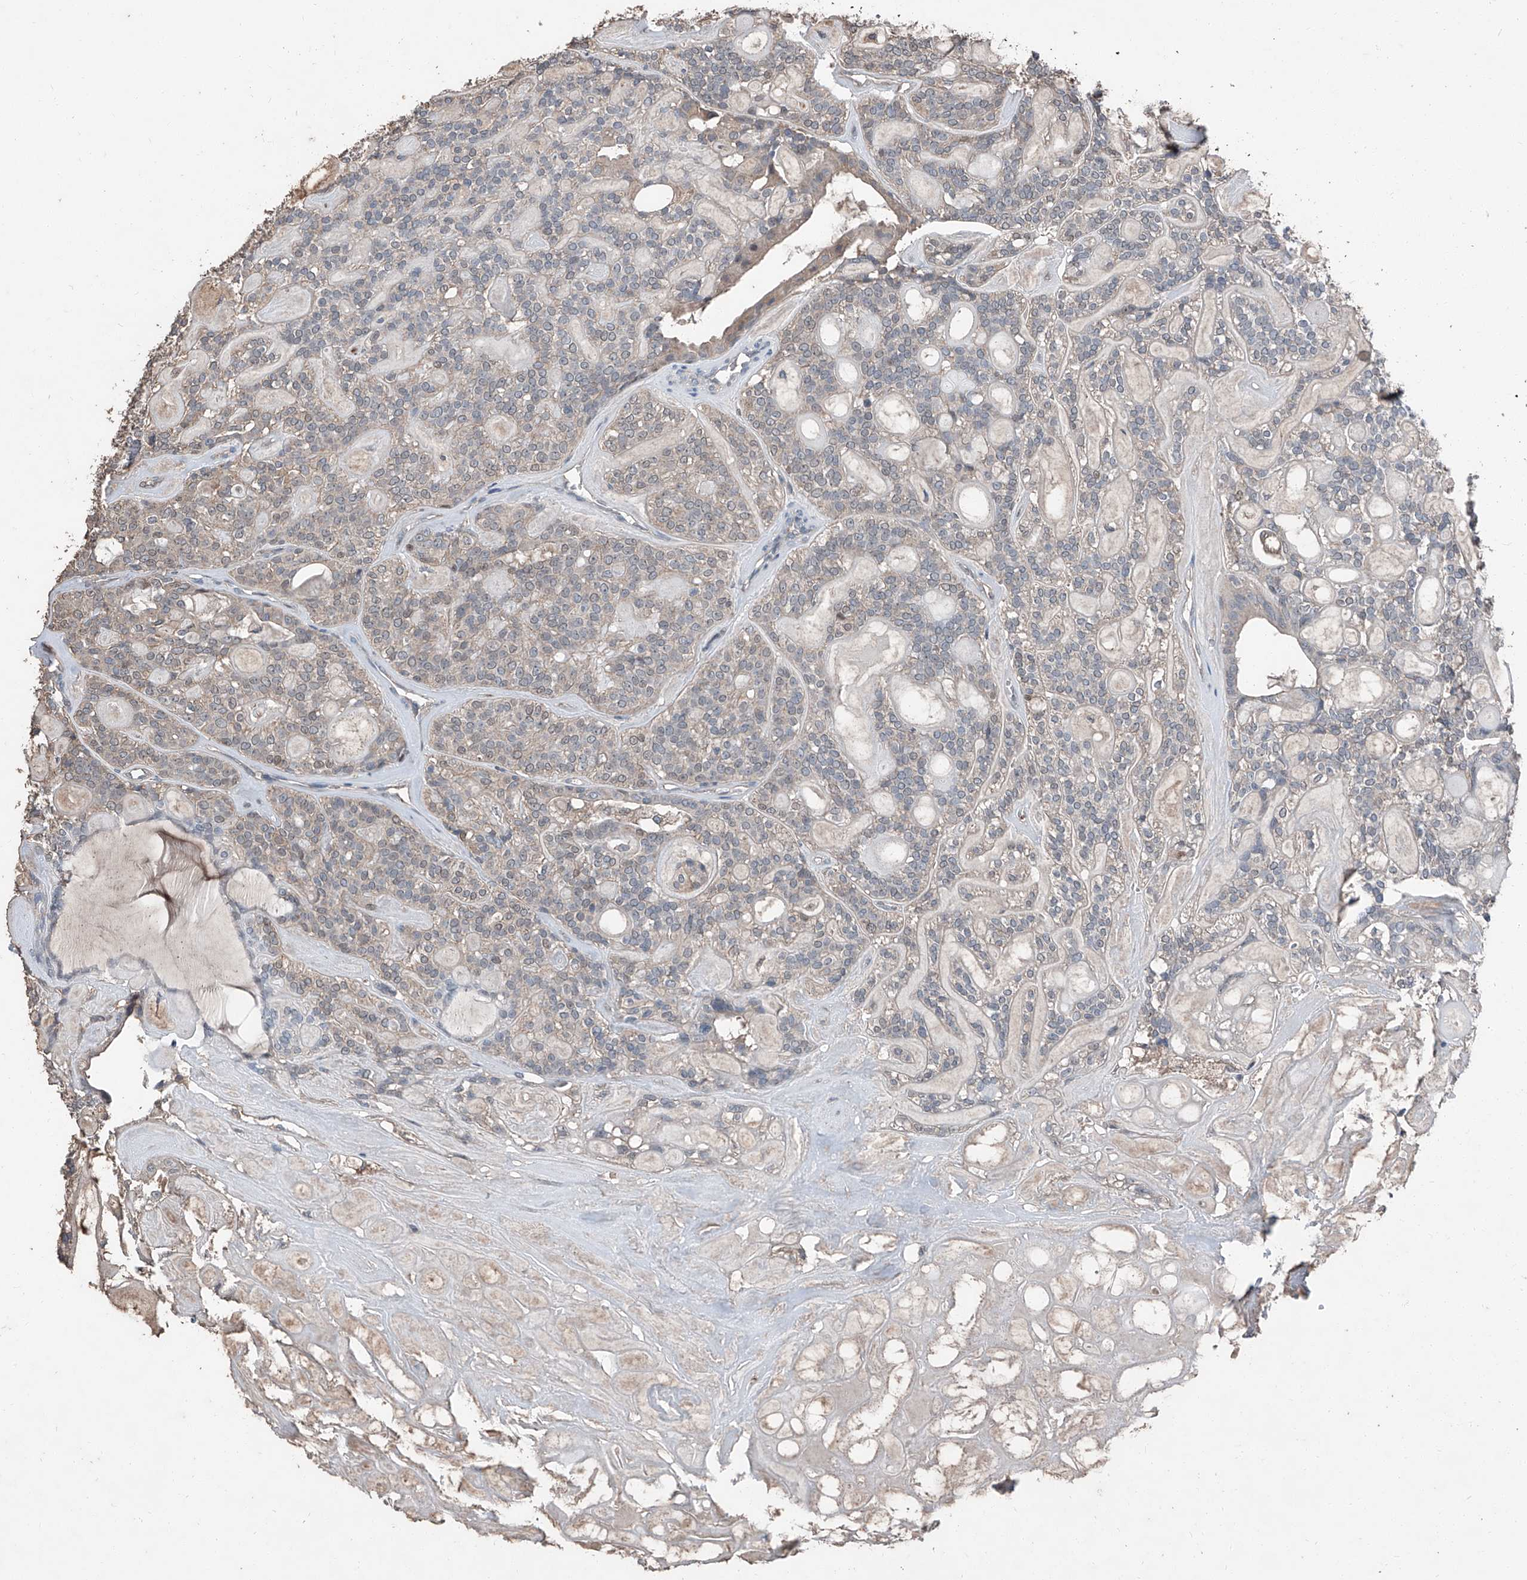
{"staining": {"intensity": "negative", "quantity": "none", "location": "none"}, "tissue": "head and neck cancer", "cell_type": "Tumor cells", "image_type": "cancer", "snomed": [{"axis": "morphology", "description": "Adenocarcinoma, NOS"}, {"axis": "topography", "description": "Head-Neck"}], "caption": "This photomicrograph is of head and neck cancer stained with IHC to label a protein in brown with the nuclei are counter-stained blue. There is no staining in tumor cells. (Stains: DAB immunohistochemistry with hematoxylin counter stain, Microscopy: brightfield microscopy at high magnification).", "gene": "MAMLD1", "patient": {"sex": "male", "age": 66}}